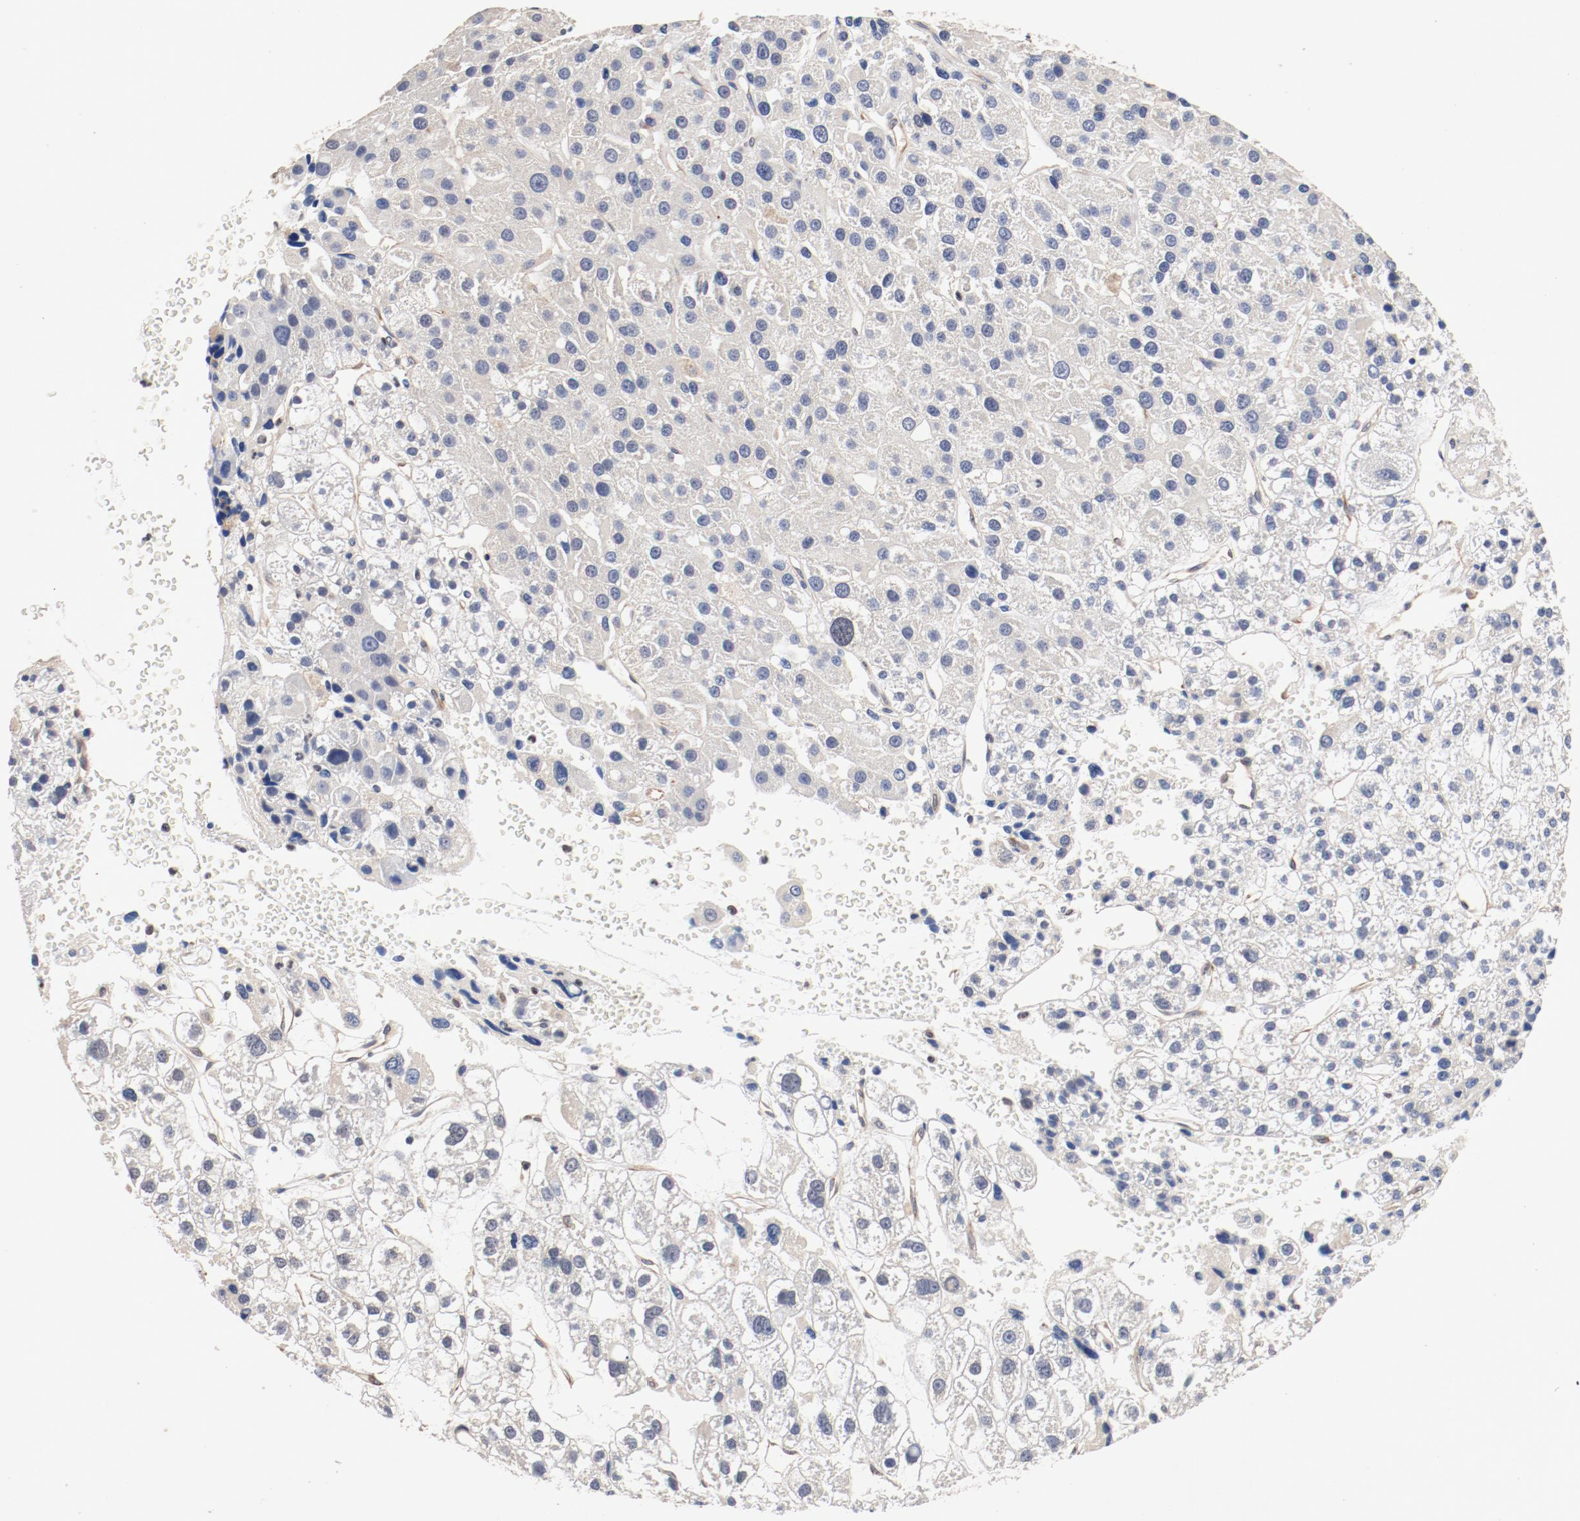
{"staining": {"intensity": "negative", "quantity": "none", "location": "none"}, "tissue": "liver cancer", "cell_type": "Tumor cells", "image_type": "cancer", "snomed": [{"axis": "morphology", "description": "Carcinoma, Hepatocellular, NOS"}, {"axis": "topography", "description": "Liver"}], "caption": "Liver cancer (hepatocellular carcinoma) stained for a protein using immunohistochemistry (IHC) demonstrates no positivity tumor cells.", "gene": "UBE2J1", "patient": {"sex": "female", "age": 85}}